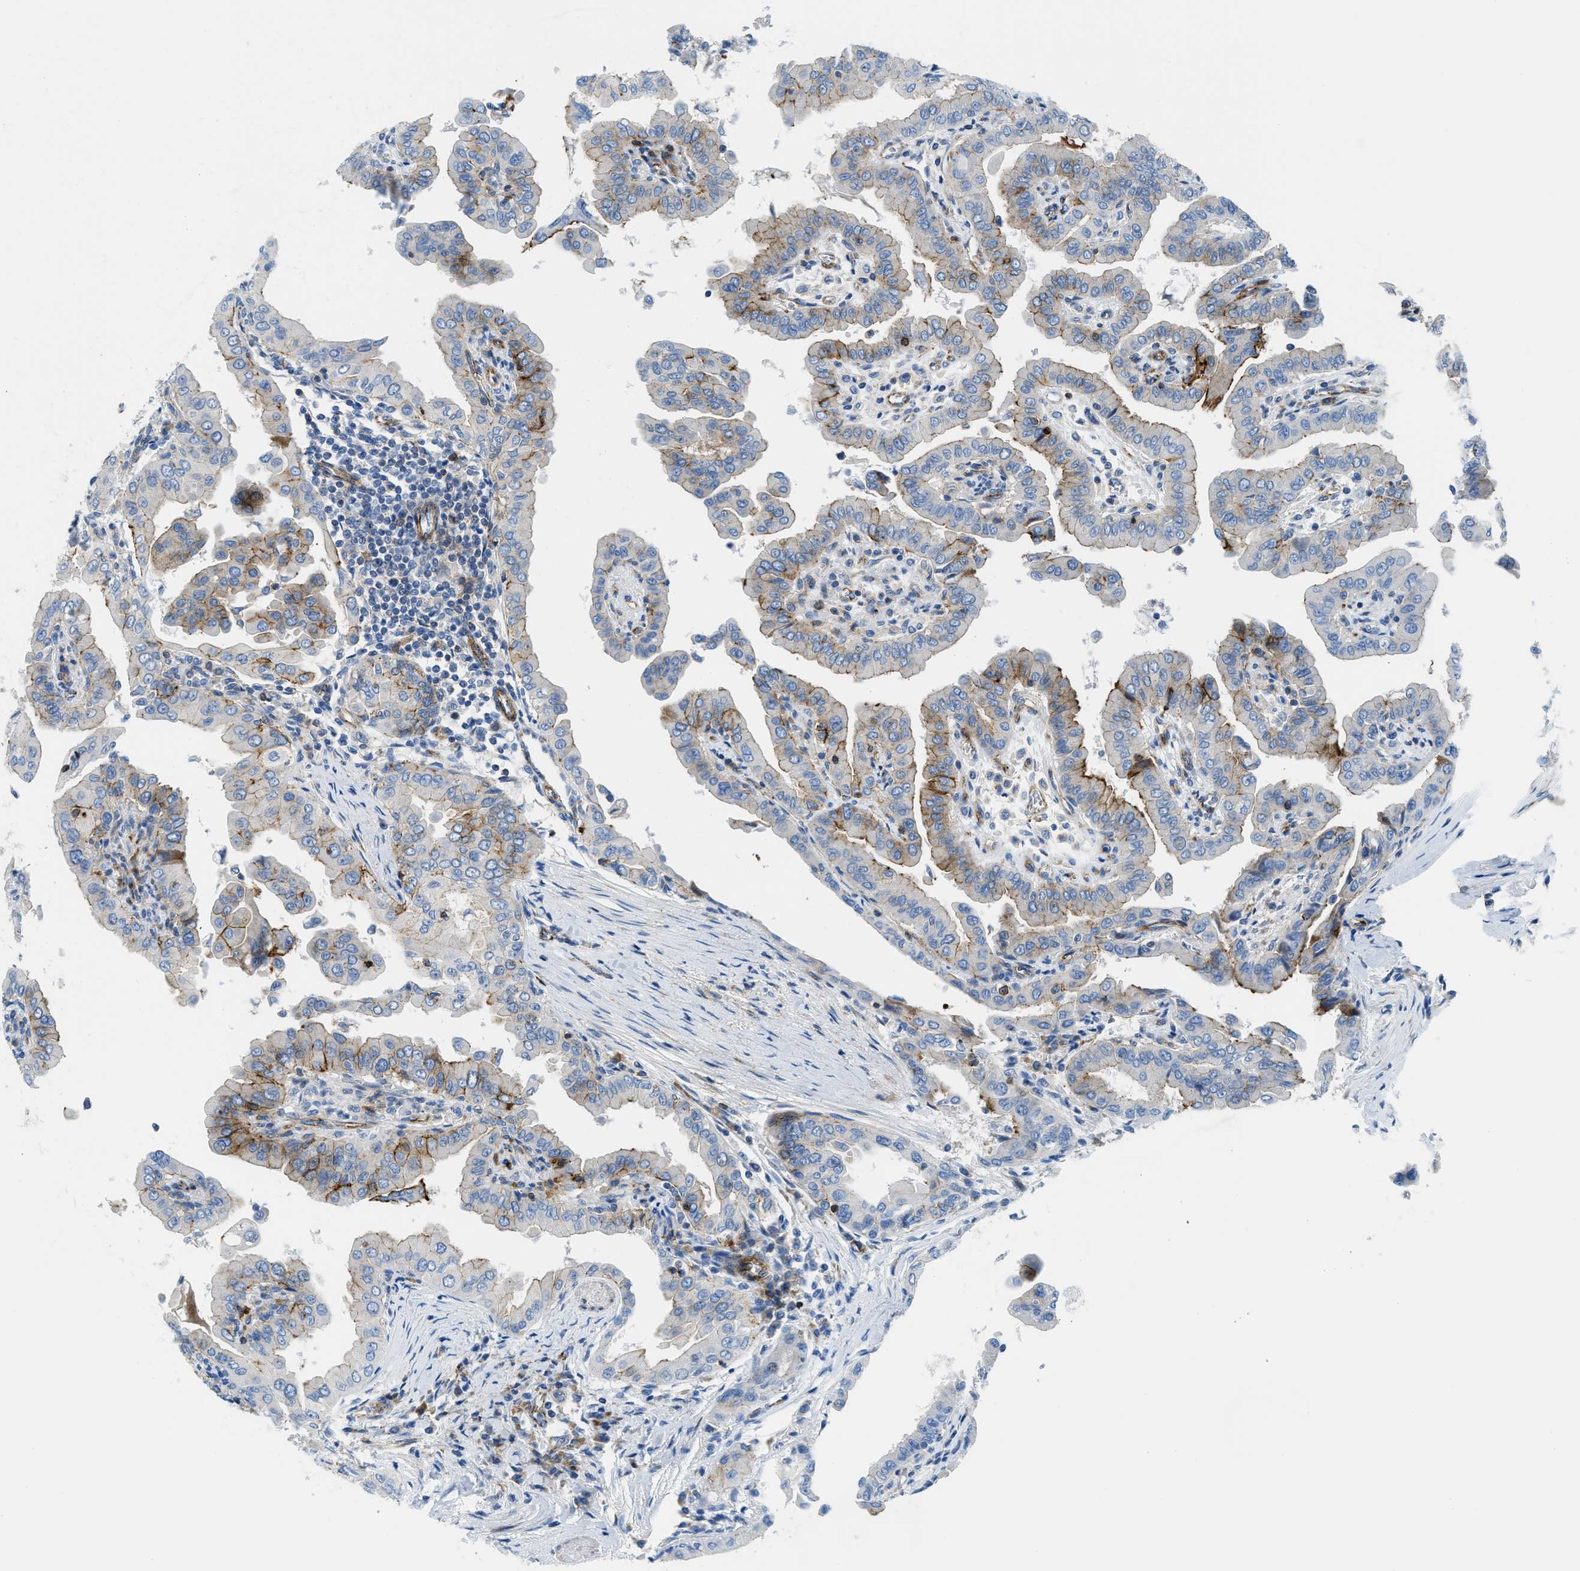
{"staining": {"intensity": "moderate", "quantity": "<25%", "location": "cytoplasmic/membranous"}, "tissue": "thyroid cancer", "cell_type": "Tumor cells", "image_type": "cancer", "snomed": [{"axis": "morphology", "description": "Papillary adenocarcinoma, NOS"}, {"axis": "topography", "description": "Thyroid gland"}], "caption": "Thyroid cancer (papillary adenocarcinoma) stained for a protein (brown) displays moderate cytoplasmic/membranous positive positivity in about <25% of tumor cells.", "gene": "CUTA", "patient": {"sex": "male", "age": 33}}